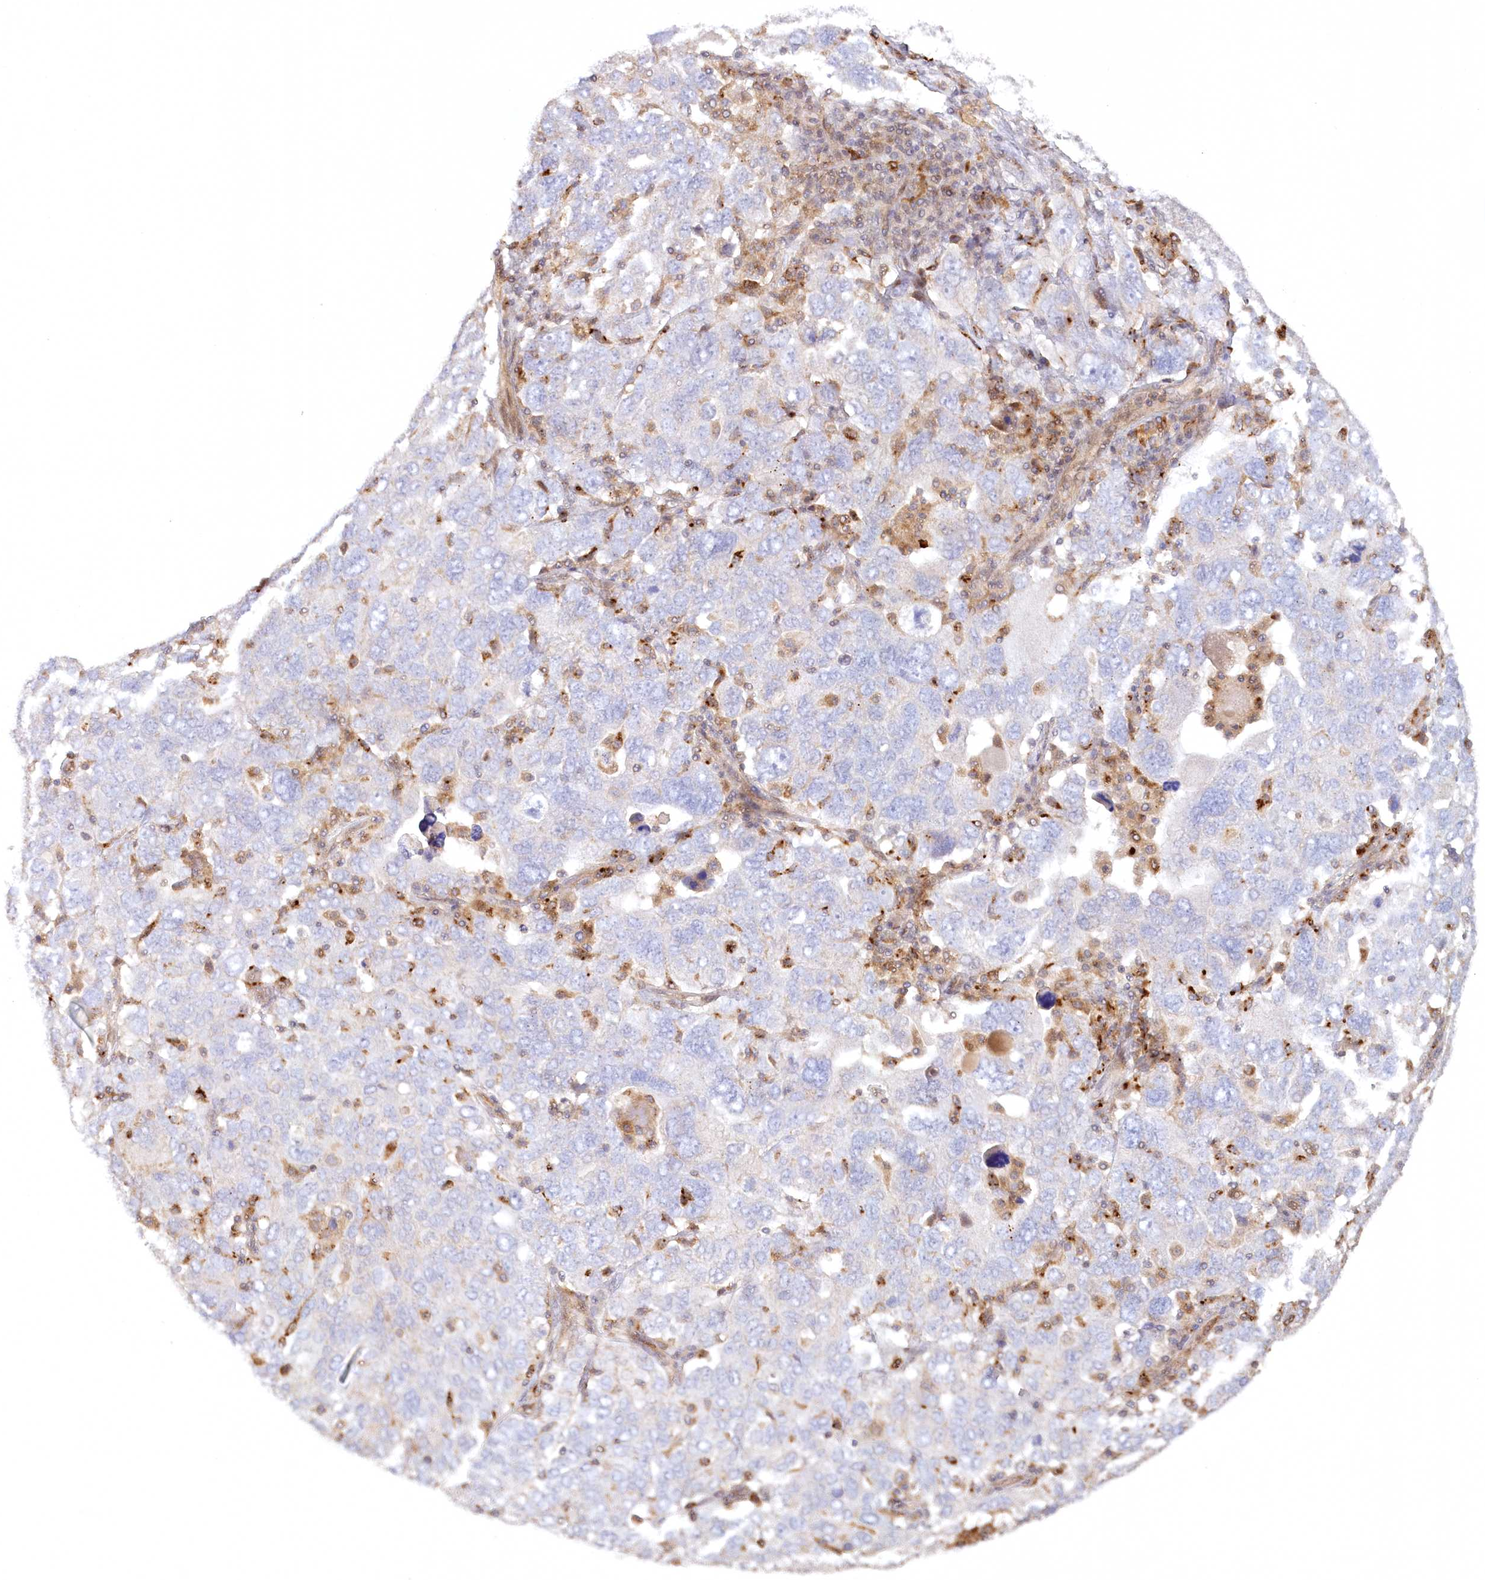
{"staining": {"intensity": "negative", "quantity": "none", "location": "none"}, "tissue": "ovarian cancer", "cell_type": "Tumor cells", "image_type": "cancer", "snomed": [{"axis": "morphology", "description": "Carcinoma, endometroid"}, {"axis": "topography", "description": "Ovary"}], "caption": "Immunohistochemistry (IHC) of ovarian cancer (endometroid carcinoma) displays no staining in tumor cells.", "gene": "GBE1", "patient": {"sex": "female", "age": 62}}